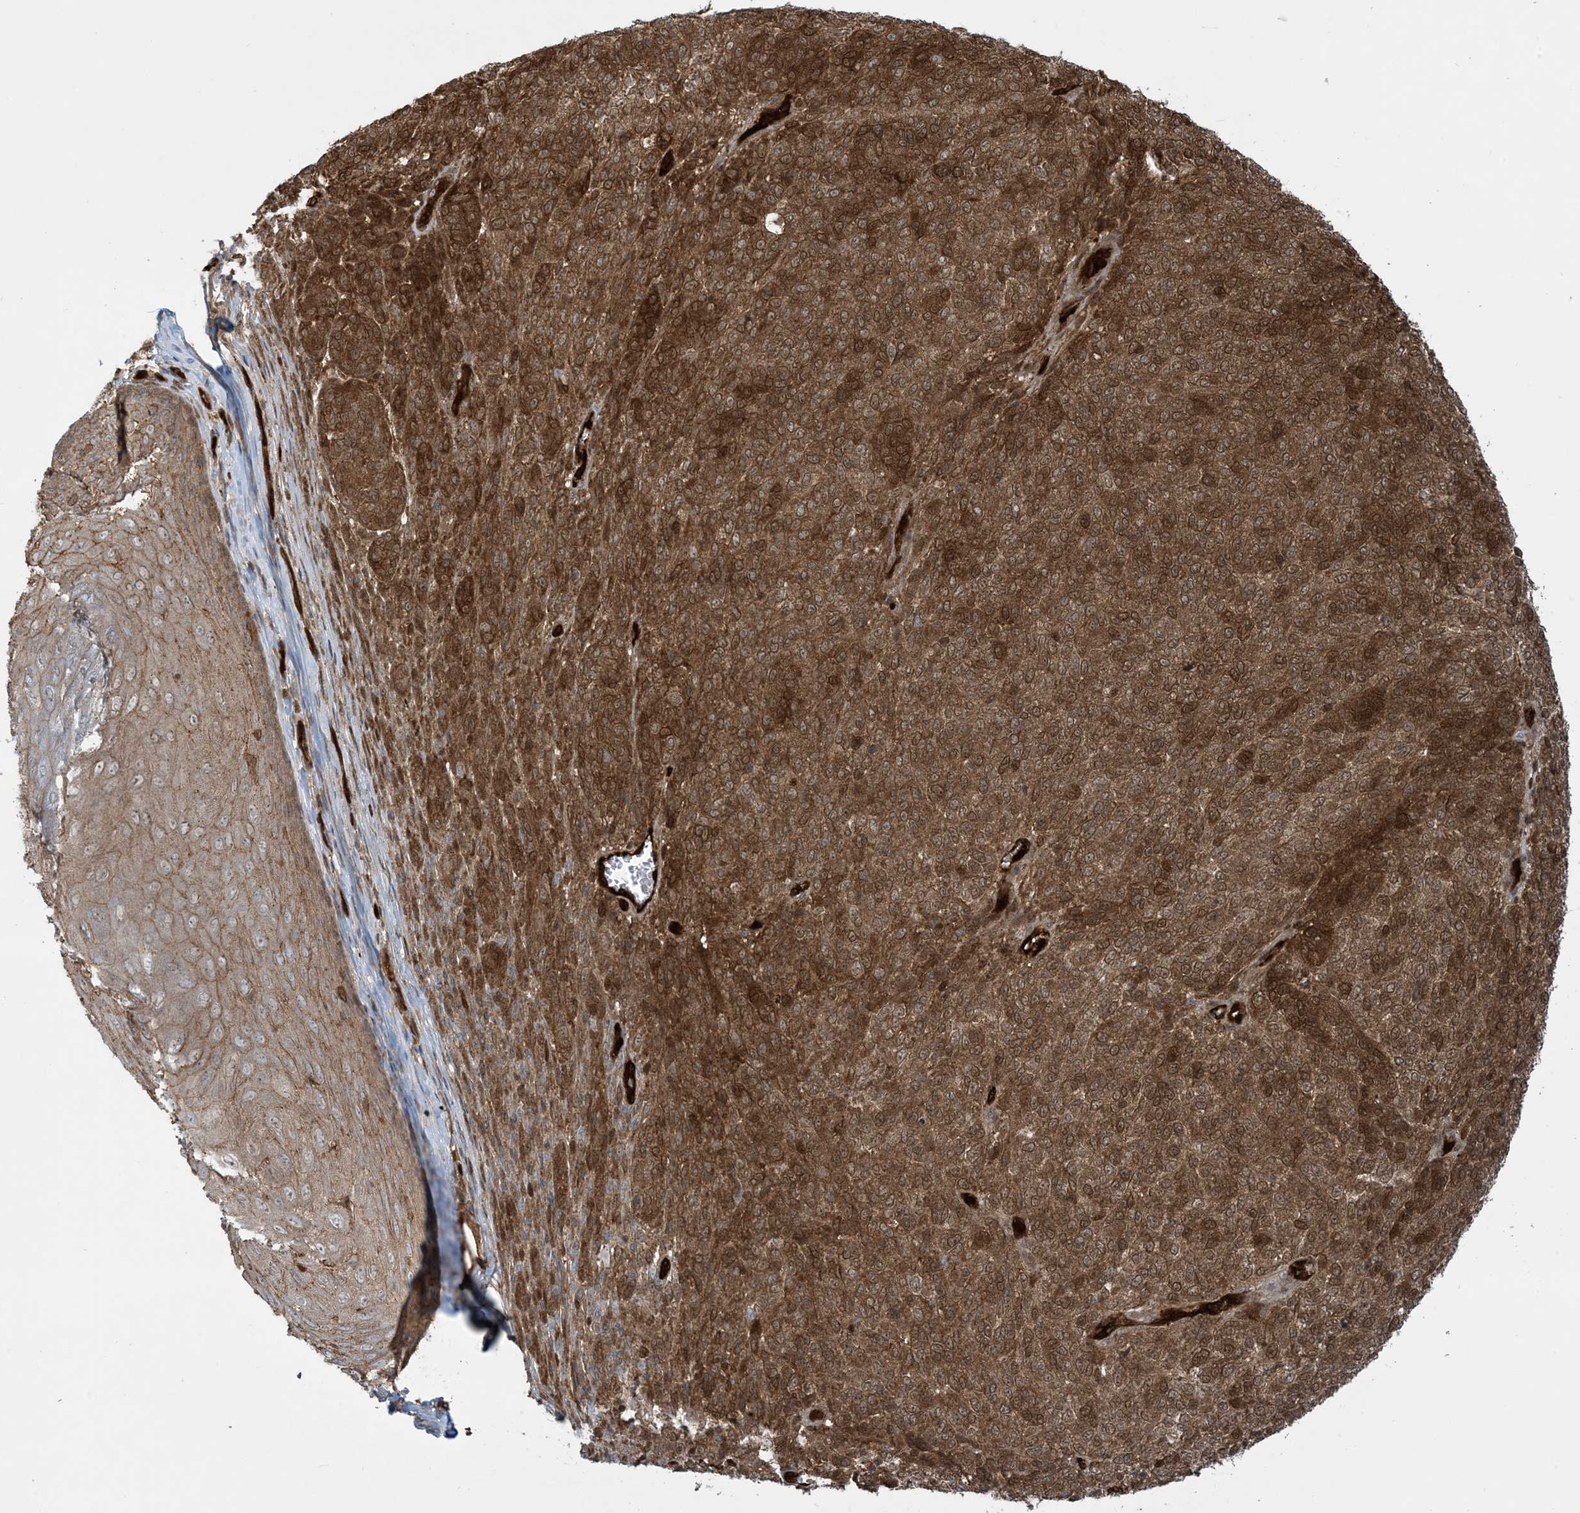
{"staining": {"intensity": "strong", "quantity": ">75%", "location": "cytoplasmic/membranous"}, "tissue": "melanoma", "cell_type": "Tumor cells", "image_type": "cancer", "snomed": [{"axis": "morphology", "description": "Malignant melanoma, NOS"}, {"axis": "topography", "description": "Skin"}], "caption": "Strong cytoplasmic/membranous positivity for a protein is appreciated in about >75% of tumor cells of melanoma using IHC.", "gene": "PPM1F", "patient": {"sex": "male", "age": 49}}